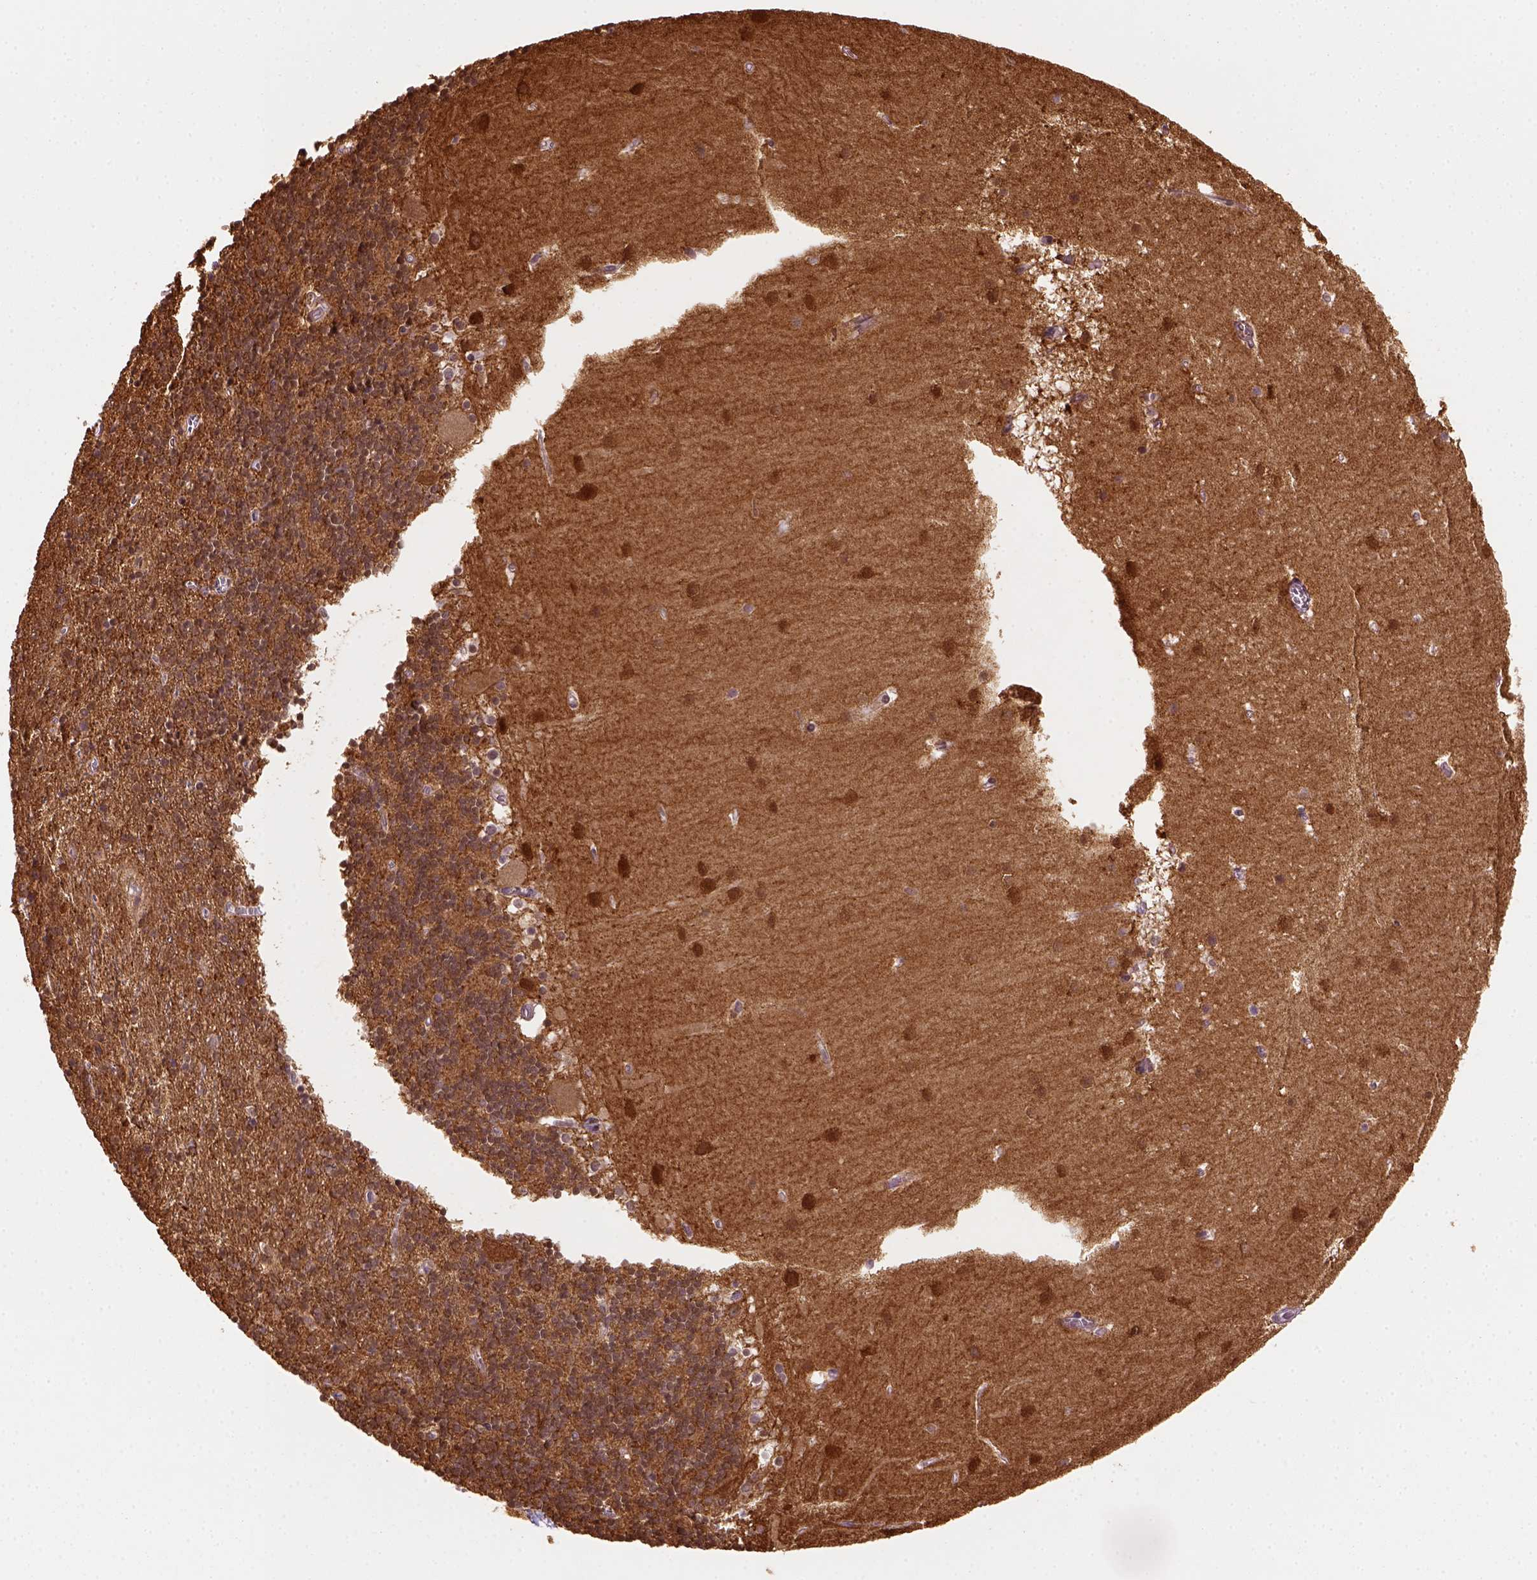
{"staining": {"intensity": "strong", "quantity": ">75%", "location": "cytoplasmic/membranous,nuclear"}, "tissue": "cerebellum", "cell_type": "Cells in granular layer", "image_type": "normal", "snomed": [{"axis": "morphology", "description": "Normal tissue, NOS"}, {"axis": "topography", "description": "Cerebellum"}], "caption": "Cells in granular layer exhibit high levels of strong cytoplasmic/membranous,nuclear expression in approximately >75% of cells in unremarkable human cerebellum. (brown staining indicates protein expression, while blue staining denotes nuclei).", "gene": "GOT1", "patient": {"sex": "male", "age": 70}}